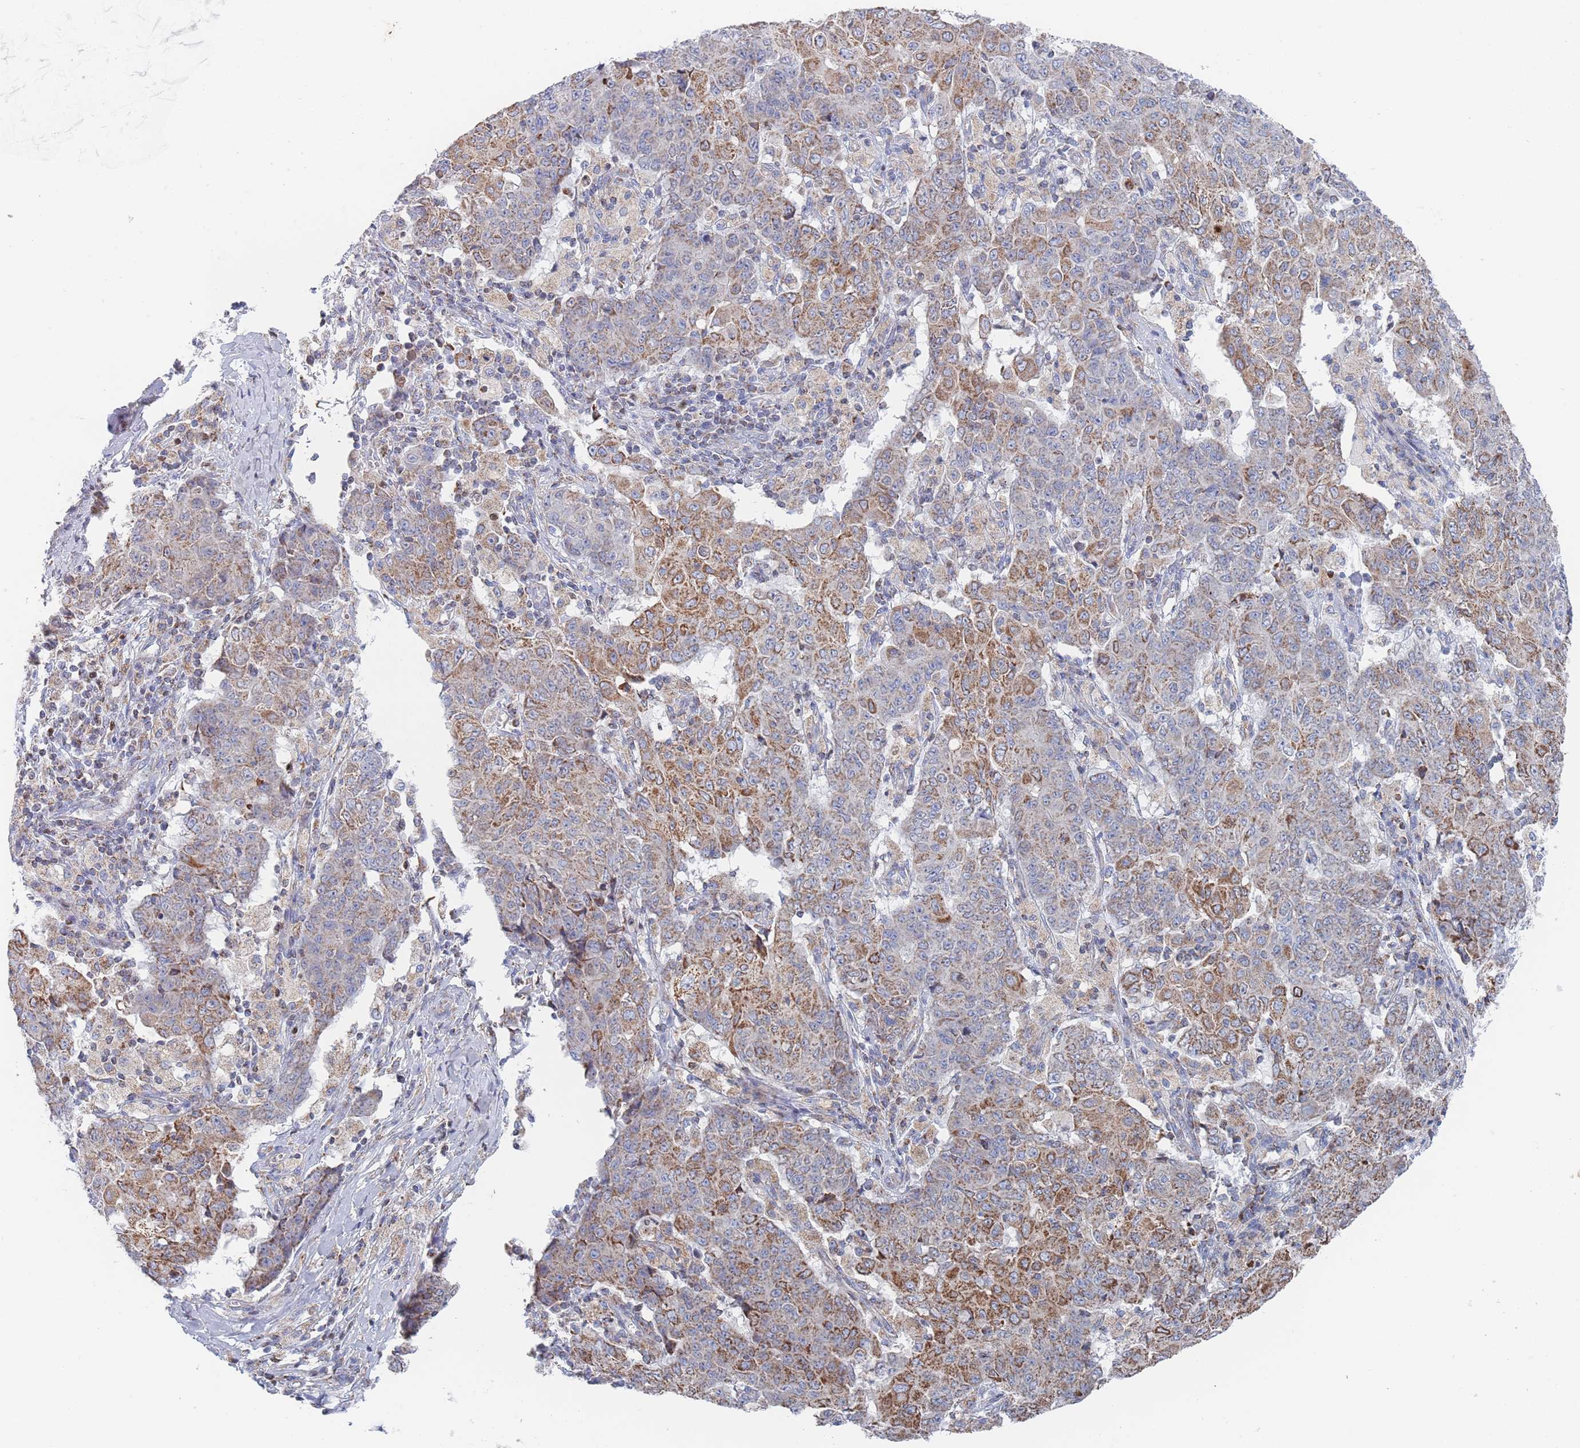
{"staining": {"intensity": "moderate", "quantity": "25%-75%", "location": "cytoplasmic/membranous"}, "tissue": "ovarian cancer", "cell_type": "Tumor cells", "image_type": "cancer", "snomed": [{"axis": "morphology", "description": "Carcinoma, endometroid"}, {"axis": "topography", "description": "Ovary"}], "caption": "Moderate cytoplasmic/membranous expression is seen in approximately 25%-75% of tumor cells in ovarian endometroid carcinoma. The staining was performed using DAB (3,3'-diaminobenzidine) to visualize the protein expression in brown, while the nuclei were stained in blue with hematoxylin (Magnification: 20x).", "gene": "IKZF4", "patient": {"sex": "female", "age": 42}}